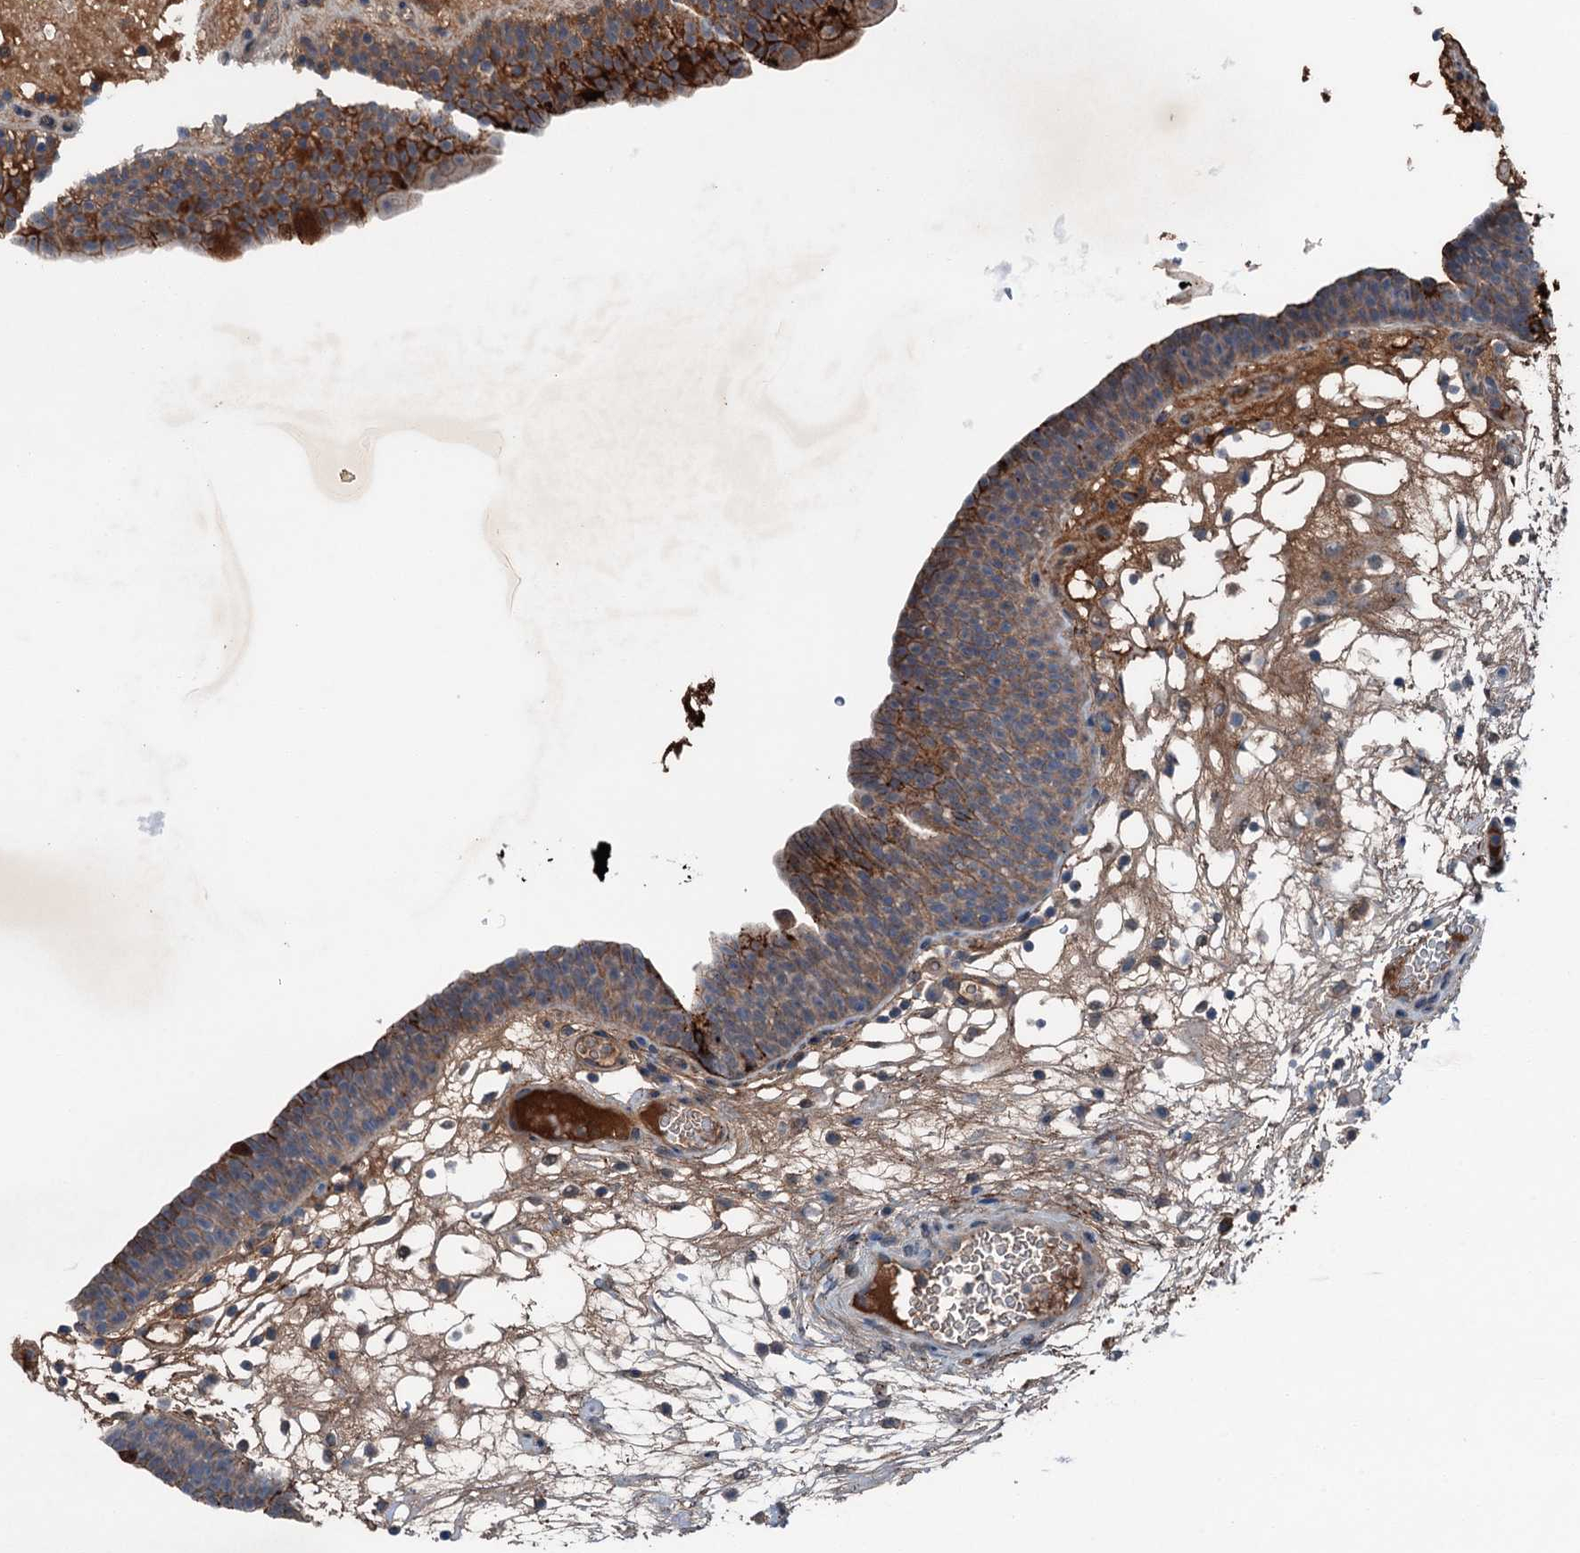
{"staining": {"intensity": "strong", "quantity": "25%-75%", "location": "cytoplasmic/membranous"}, "tissue": "urinary bladder", "cell_type": "Urothelial cells", "image_type": "normal", "snomed": [{"axis": "morphology", "description": "Normal tissue, NOS"}, {"axis": "topography", "description": "Urinary bladder"}], "caption": "The immunohistochemical stain highlights strong cytoplasmic/membranous staining in urothelial cells of benign urinary bladder.", "gene": "SLC2A10", "patient": {"sex": "male", "age": 71}}